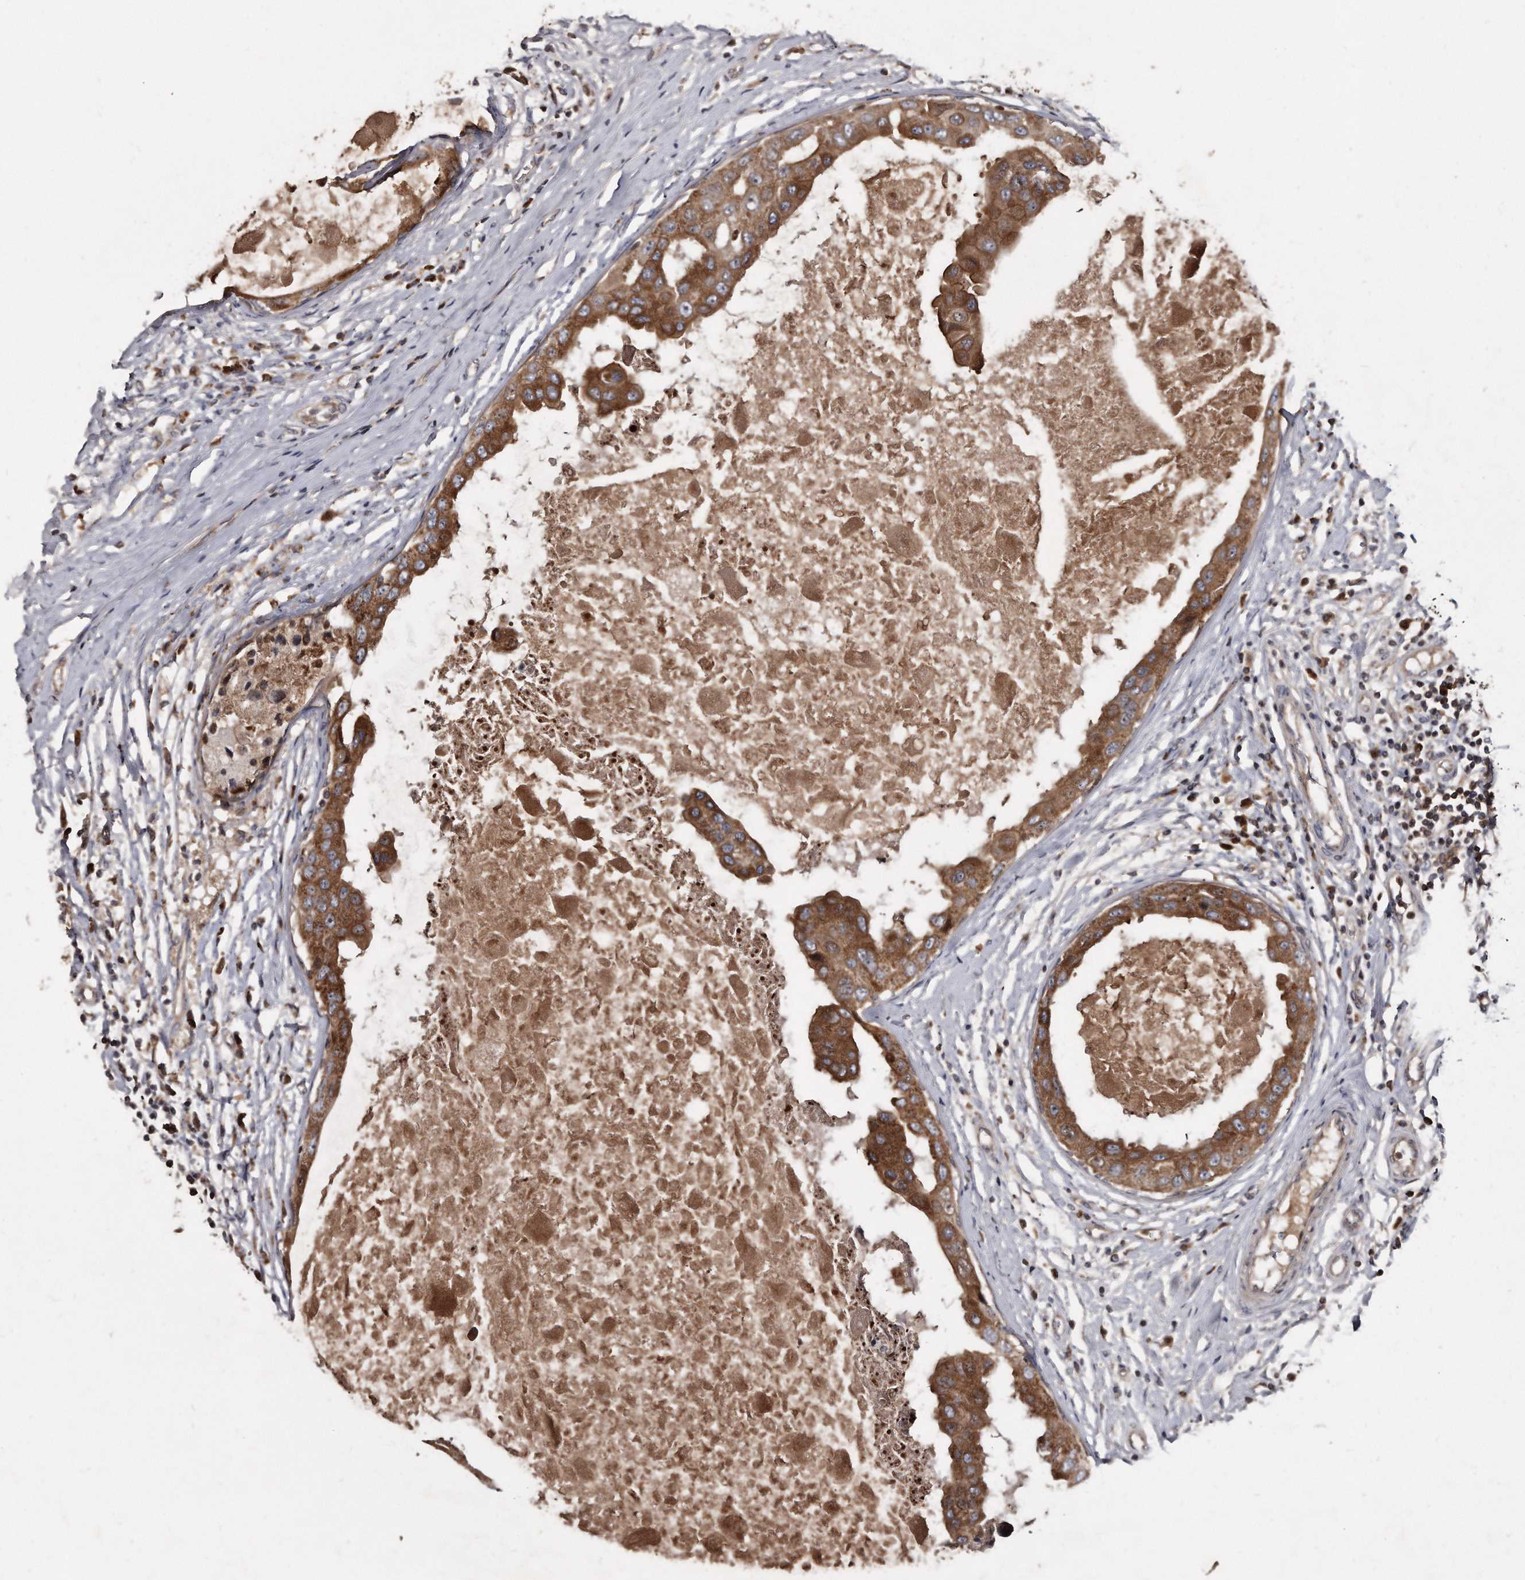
{"staining": {"intensity": "moderate", "quantity": ">75%", "location": "cytoplasmic/membranous"}, "tissue": "breast cancer", "cell_type": "Tumor cells", "image_type": "cancer", "snomed": [{"axis": "morphology", "description": "Duct carcinoma"}, {"axis": "topography", "description": "Breast"}], "caption": "Immunohistochemical staining of human breast cancer (intraductal carcinoma) exhibits medium levels of moderate cytoplasmic/membranous protein expression in about >75% of tumor cells.", "gene": "FAM136A", "patient": {"sex": "female", "age": 27}}